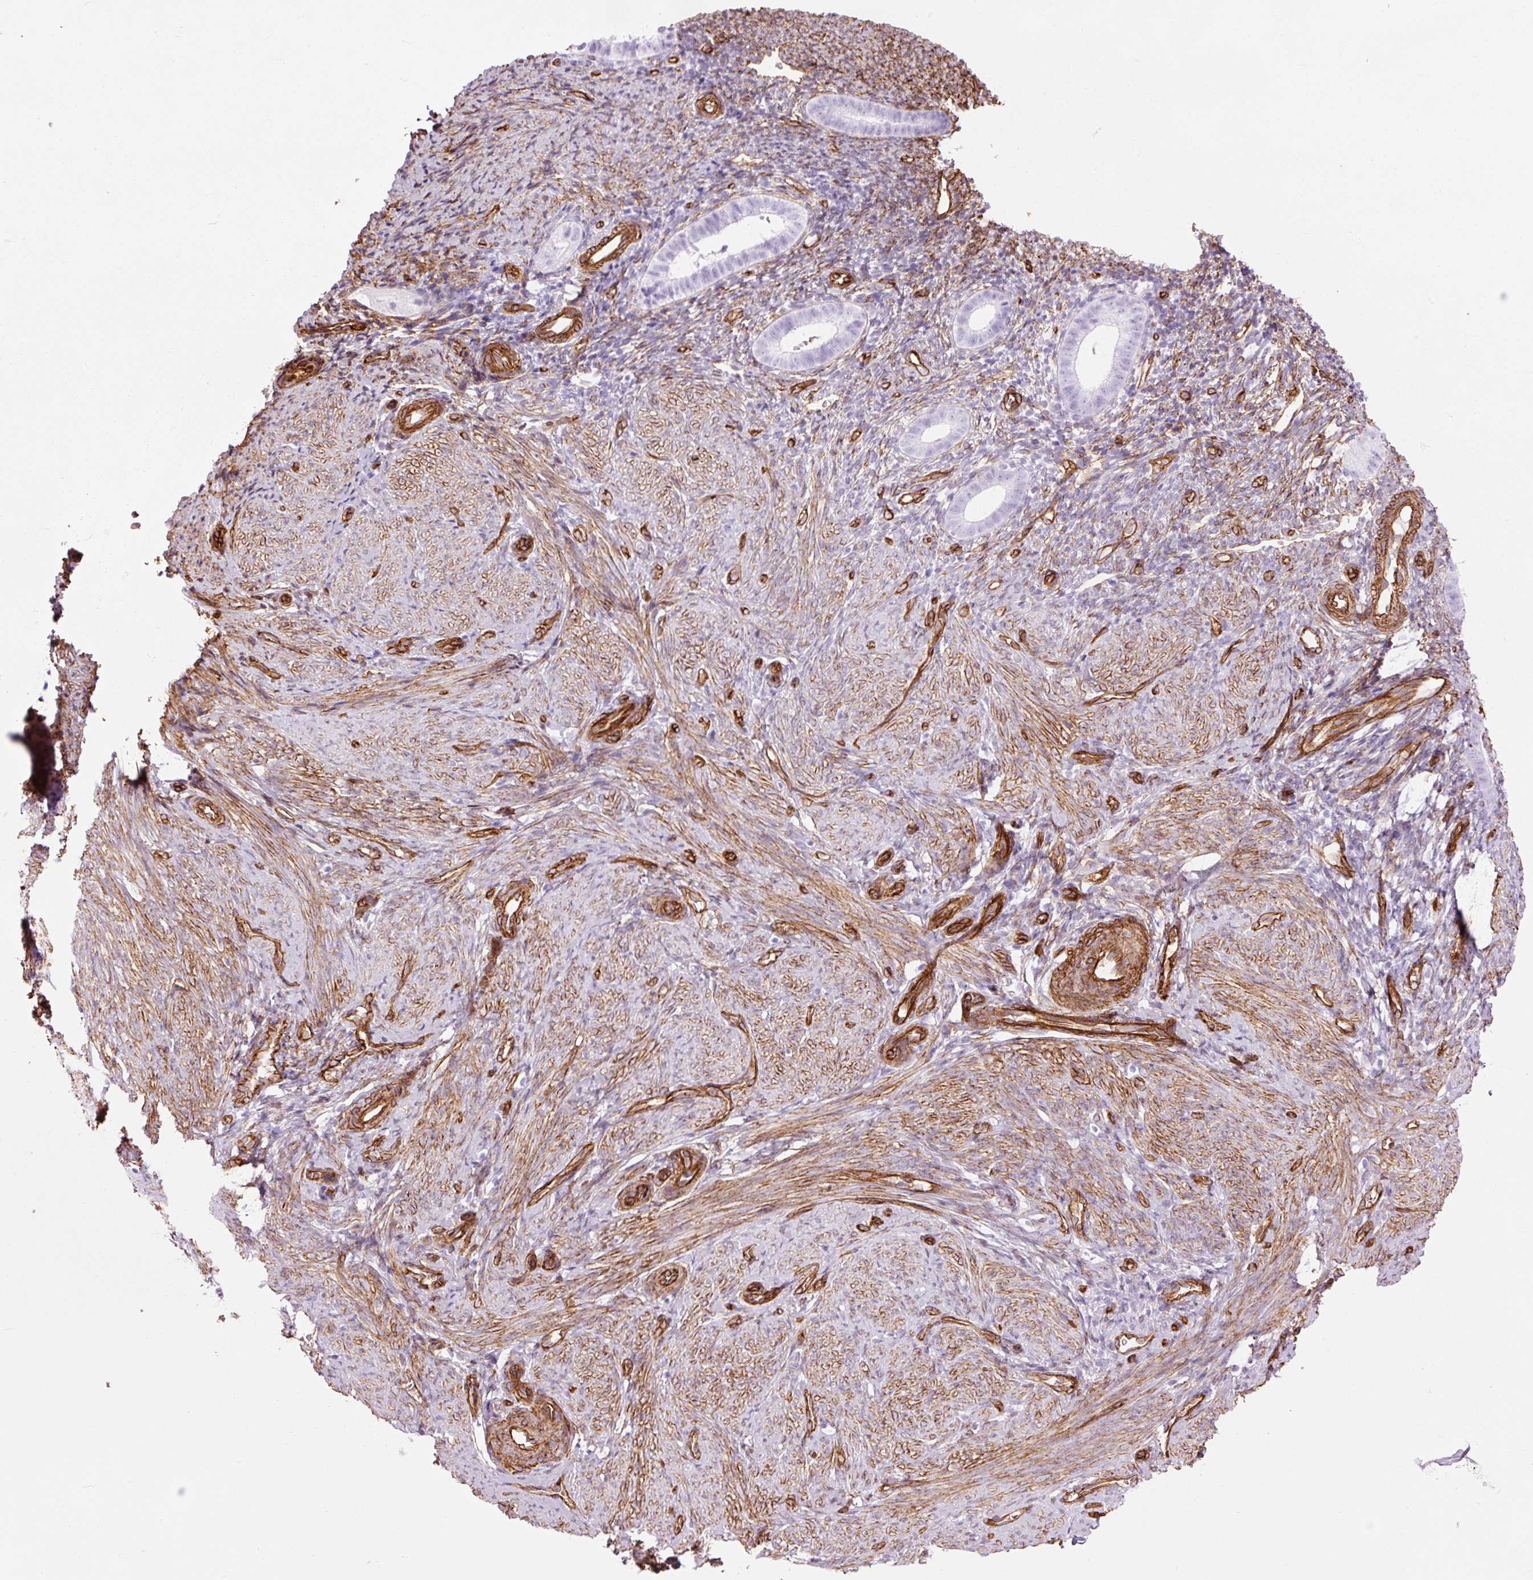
{"staining": {"intensity": "strong", "quantity": "25%-75%", "location": "cytoplasmic/membranous"}, "tissue": "endometrium", "cell_type": "Cells in endometrial stroma", "image_type": "normal", "snomed": [{"axis": "morphology", "description": "Normal tissue, NOS"}, {"axis": "topography", "description": "Endometrium"}], "caption": "Cells in endometrial stroma exhibit strong cytoplasmic/membranous positivity in approximately 25%-75% of cells in unremarkable endometrium. (DAB (3,3'-diaminobenzidine) IHC, brown staining for protein, blue staining for nuclei).", "gene": "CAV1", "patient": {"sex": "female", "age": 39}}